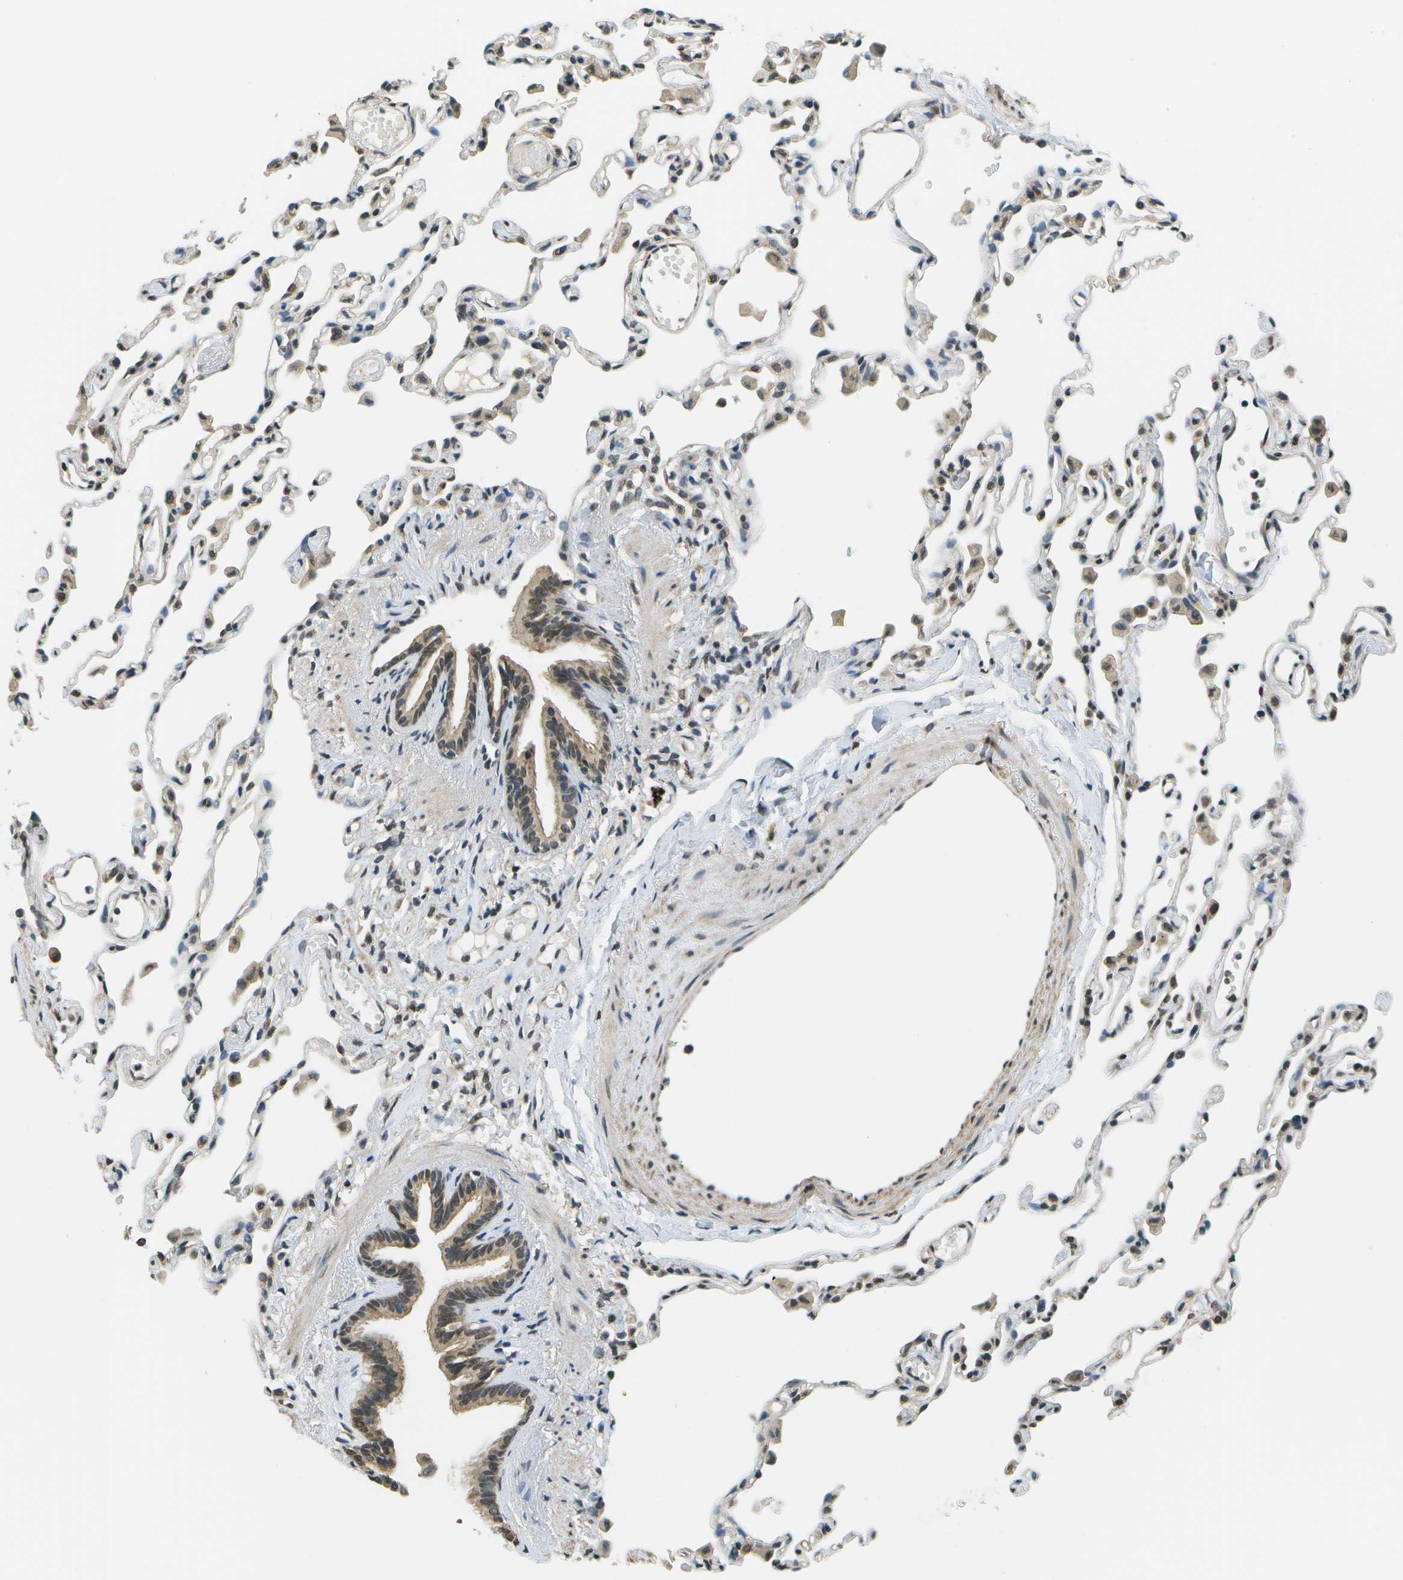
{"staining": {"intensity": "weak", "quantity": "25%-75%", "location": "nuclear"}, "tissue": "lung", "cell_type": "Alveolar cells", "image_type": "normal", "snomed": [{"axis": "morphology", "description": "Normal tissue, NOS"}, {"axis": "topography", "description": "Lung"}], "caption": "Immunohistochemical staining of unremarkable lung displays 25%-75% levels of weak nuclear protein positivity in approximately 25%-75% of alveolar cells.", "gene": "ABL2", "patient": {"sex": "female", "age": 49}}